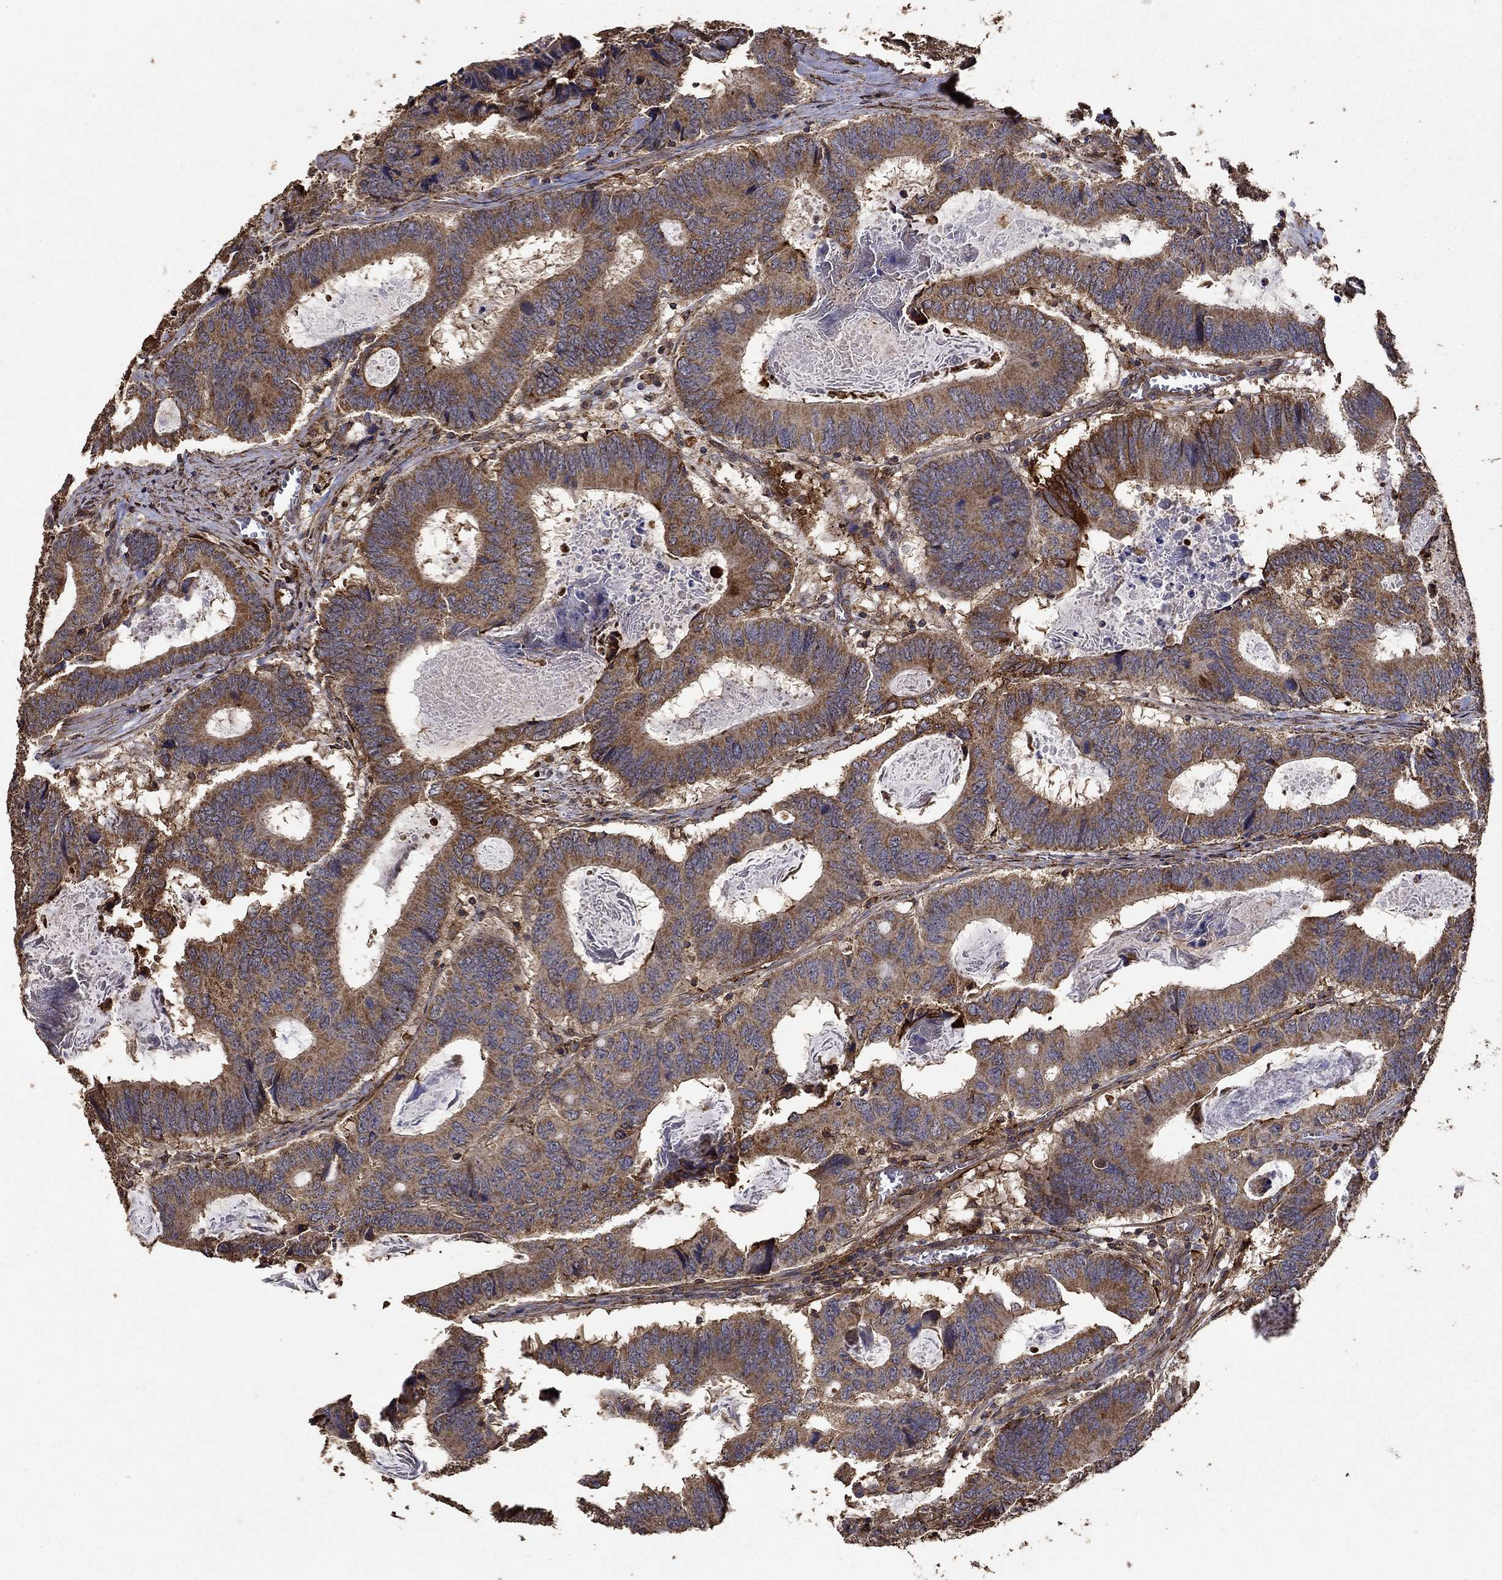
{"staining": {"intensity": "moderate", "quantity": ">75%", "location": "cytoplasmic/membranous"}, "tissue": "colorectal cancer", "cell_type": "Tumor cells", "image_type": "cancer", "snomed": [{"axis": "morphology", "description": "Adenocarcinoma, NOS"}, {"axis": "topography", "description": "Colon"}], "caption": "Moderate cytoplasmic/membranous protein staining is identified in about >75% of tumor cells in adenocarcinoma (colorectal). The staining is performed using DAB (3,3'-diaminobenzidine) brown chromogen to label protein expression. The nuclei are counter-stained blue using hematoxylin.", "gene": "IFRD1", "patient": {"sex": "female", "age": 82}}